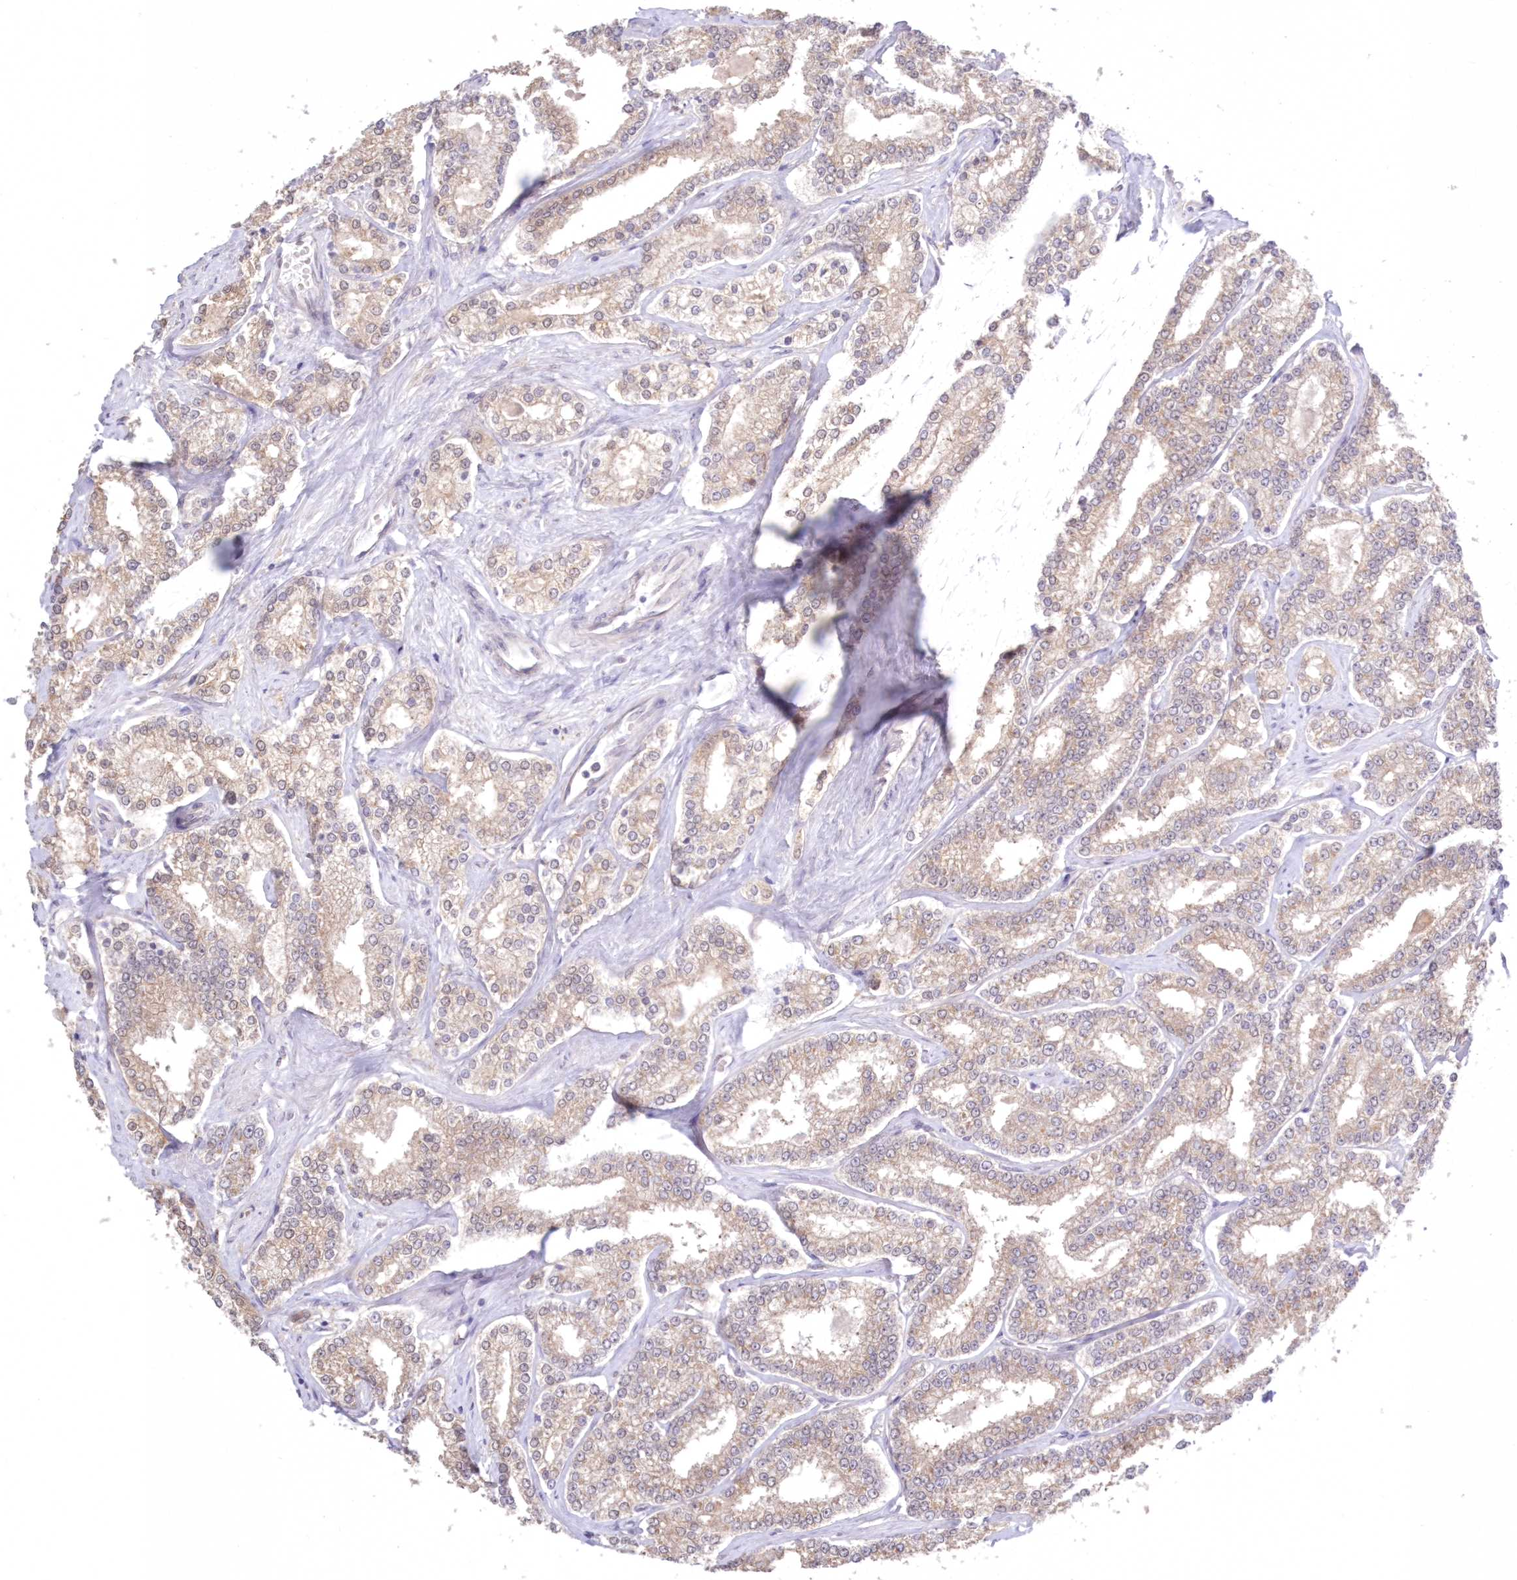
{"staining": {"intensity": "weak", "quantity": ">75%", "location": "cytoplasmic/membranous"}, "tissue": "prostate cancer", "cell_type": "Tumor cells", "image_type": "cancer", "snomed": [{"axis": "morphology", "description": "Normal tissue, NOS"}, {"axis": "morphology", "description": "Adenocarcinoma, High grade"}, {"axis": "topography", "description": "Prostate"}], "caption": "Prostate cancer was stained to show a protein in brown. There is low levels of weak cytoplasmic/membranous staining in about >75% of tumor cells.", "gene": "RNPEP", "patient": {"sex": "male", "age": 83}}